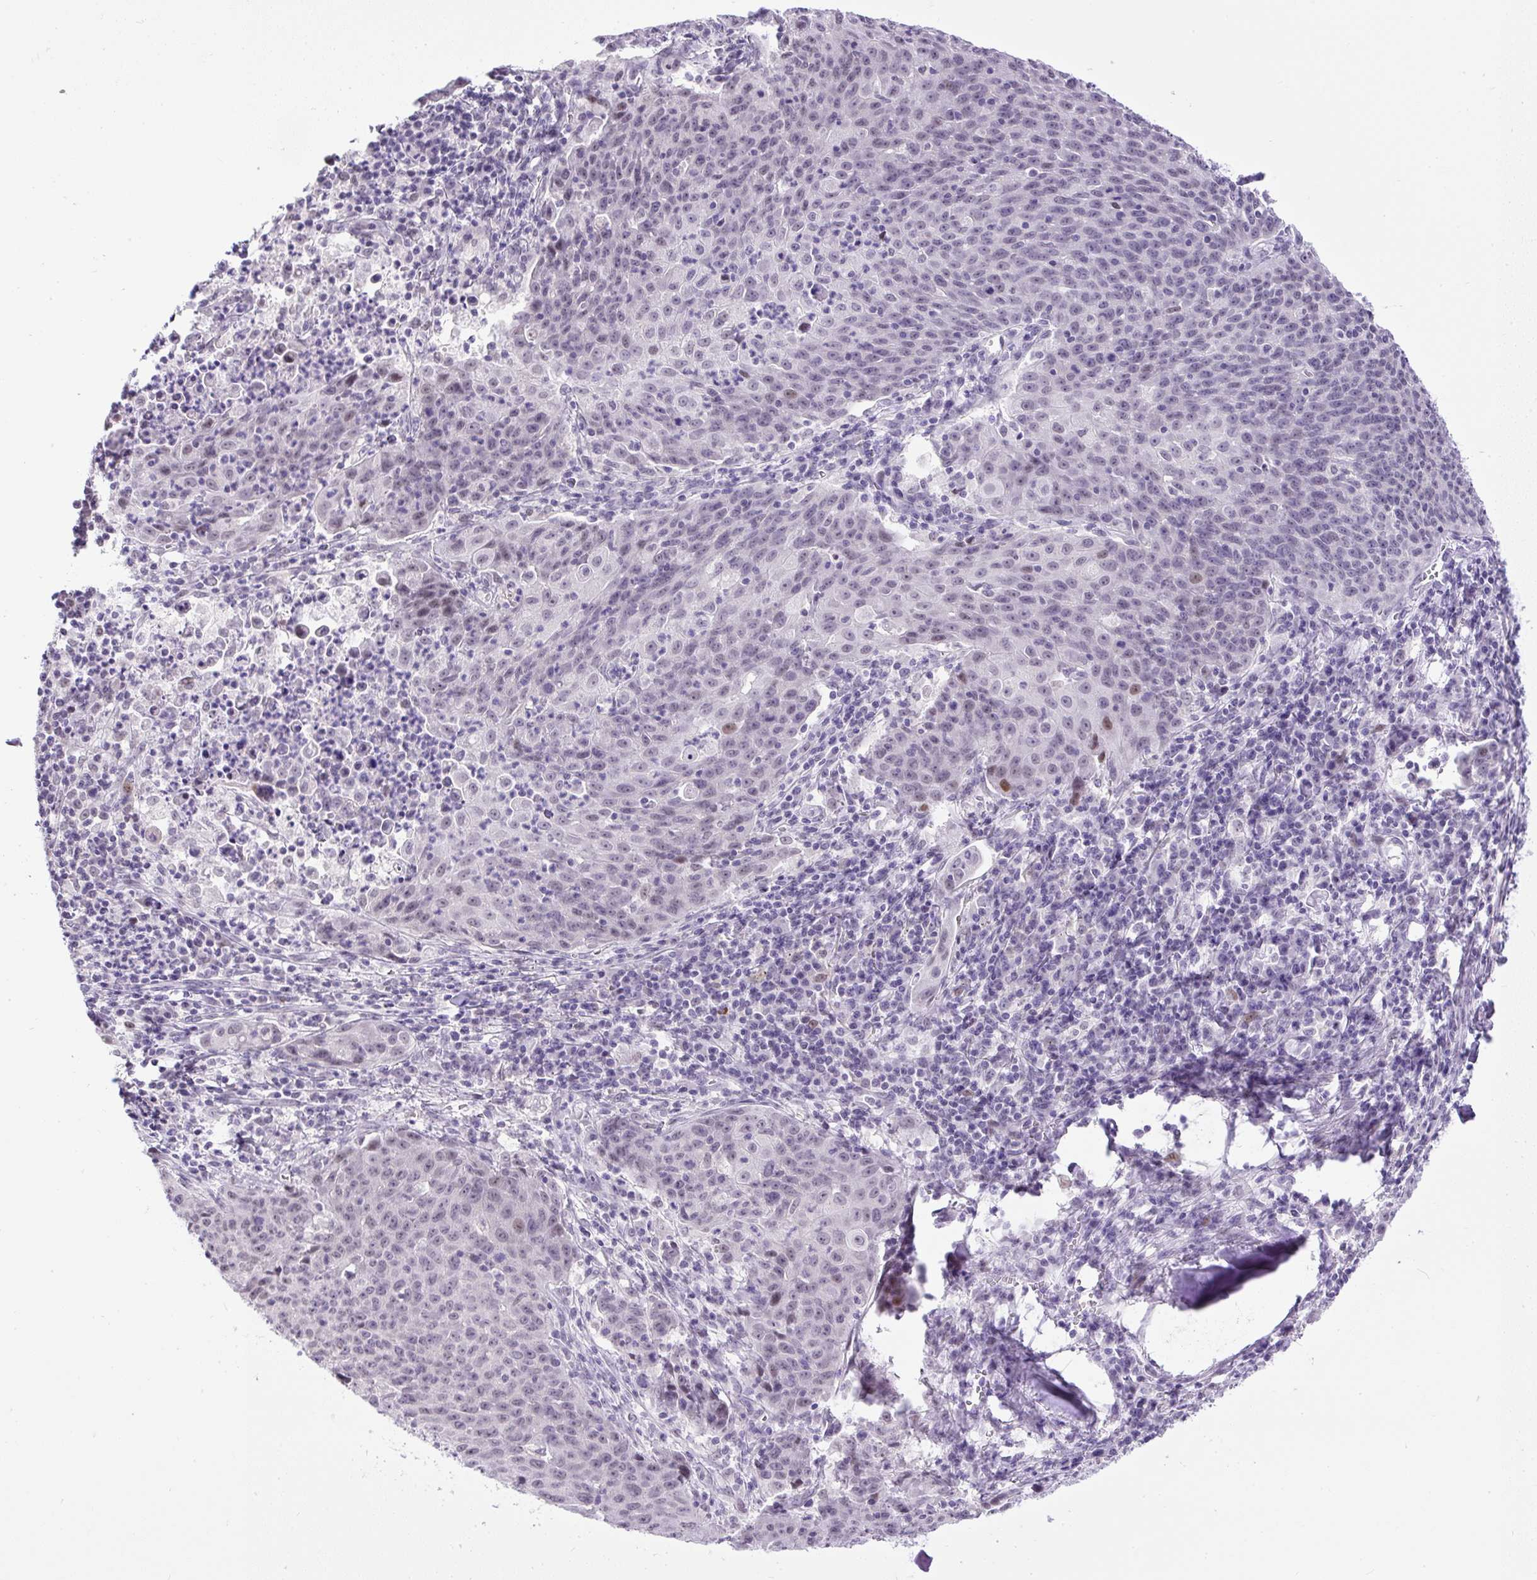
{"staining": {"intensity": "negative", "quantity": "none", "location": "none"}, "tissue": "lung cancer", "cell_type": "Tumor cells", "image_type": "cancer", "snomed": [{"axis": "morphology", "description": "Squamous cell carcinoma, NOS"}, {"axis": "morphology", "description": "Squamous cell carcinoma, metastatic, NOS"}, {"axis": "topography", "description": "Bronchus"}, {"axis": "topography", "description": "Lung"}], "caption": "A histopathology image of lung squamous cell carcinoma stained for a protein shows no brown staining in tumor cells.", "gene": "WNT10B", "patient": {"sex": "male", "age": 62}}